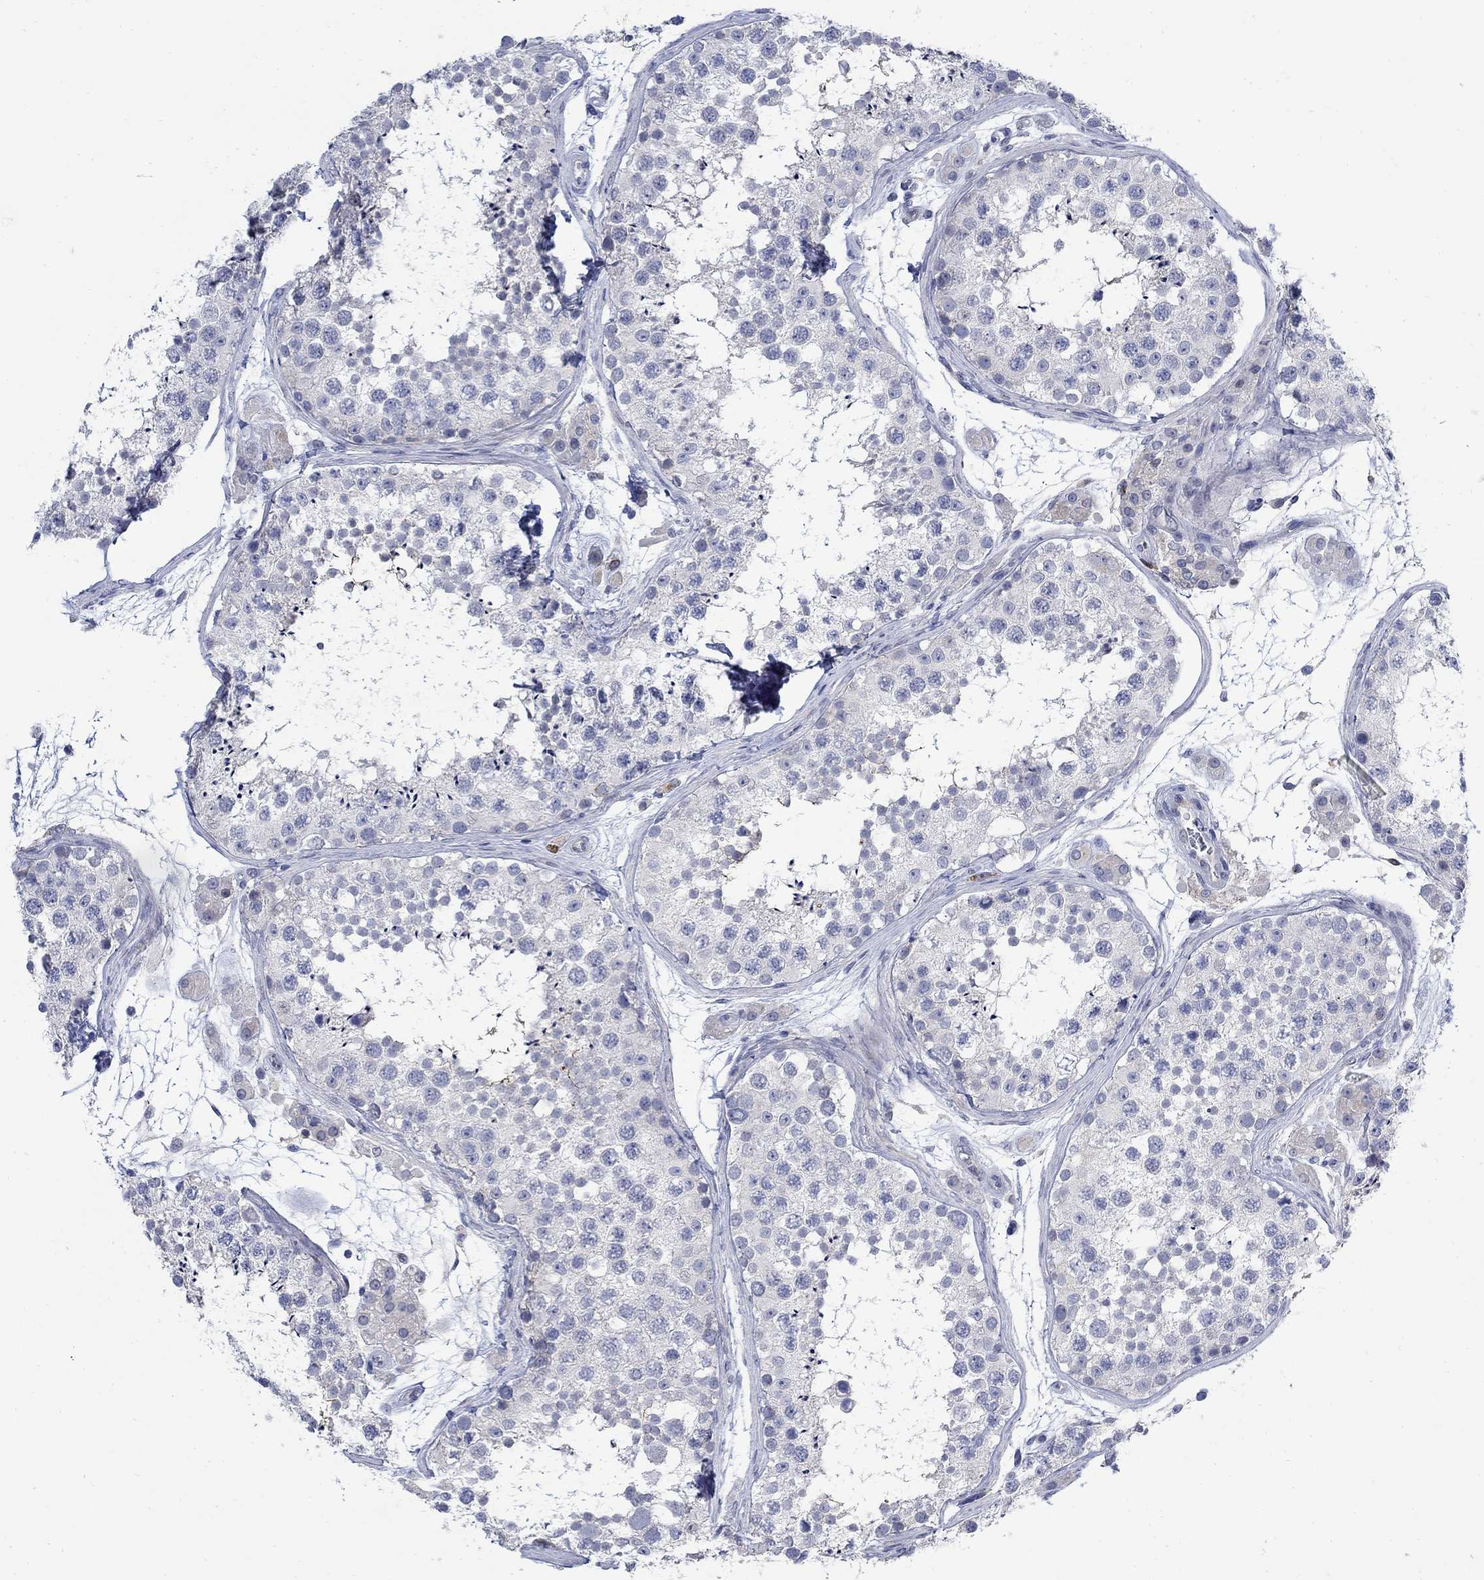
{"staining": {"intensity": "weak", "quantity": "<25%", "location": "cytoplasmic/membranous"}, "tissue": "testis", "cell_type": "Cells in seminiferous ducts", "image_type": "normal", "snomed": [{"axis": "morphology", "description": "Normal tissue, NOS"}, {"axis": "topography", "description": "Testis"}], "caption": "Histopathology image shows no protein positivity in cells in seminiferous ducts of benign testis. (IHC, brightfield microscopy, high magnification).", "gene": "DLK1", "patient": {"sex": "male", "age": 41}}